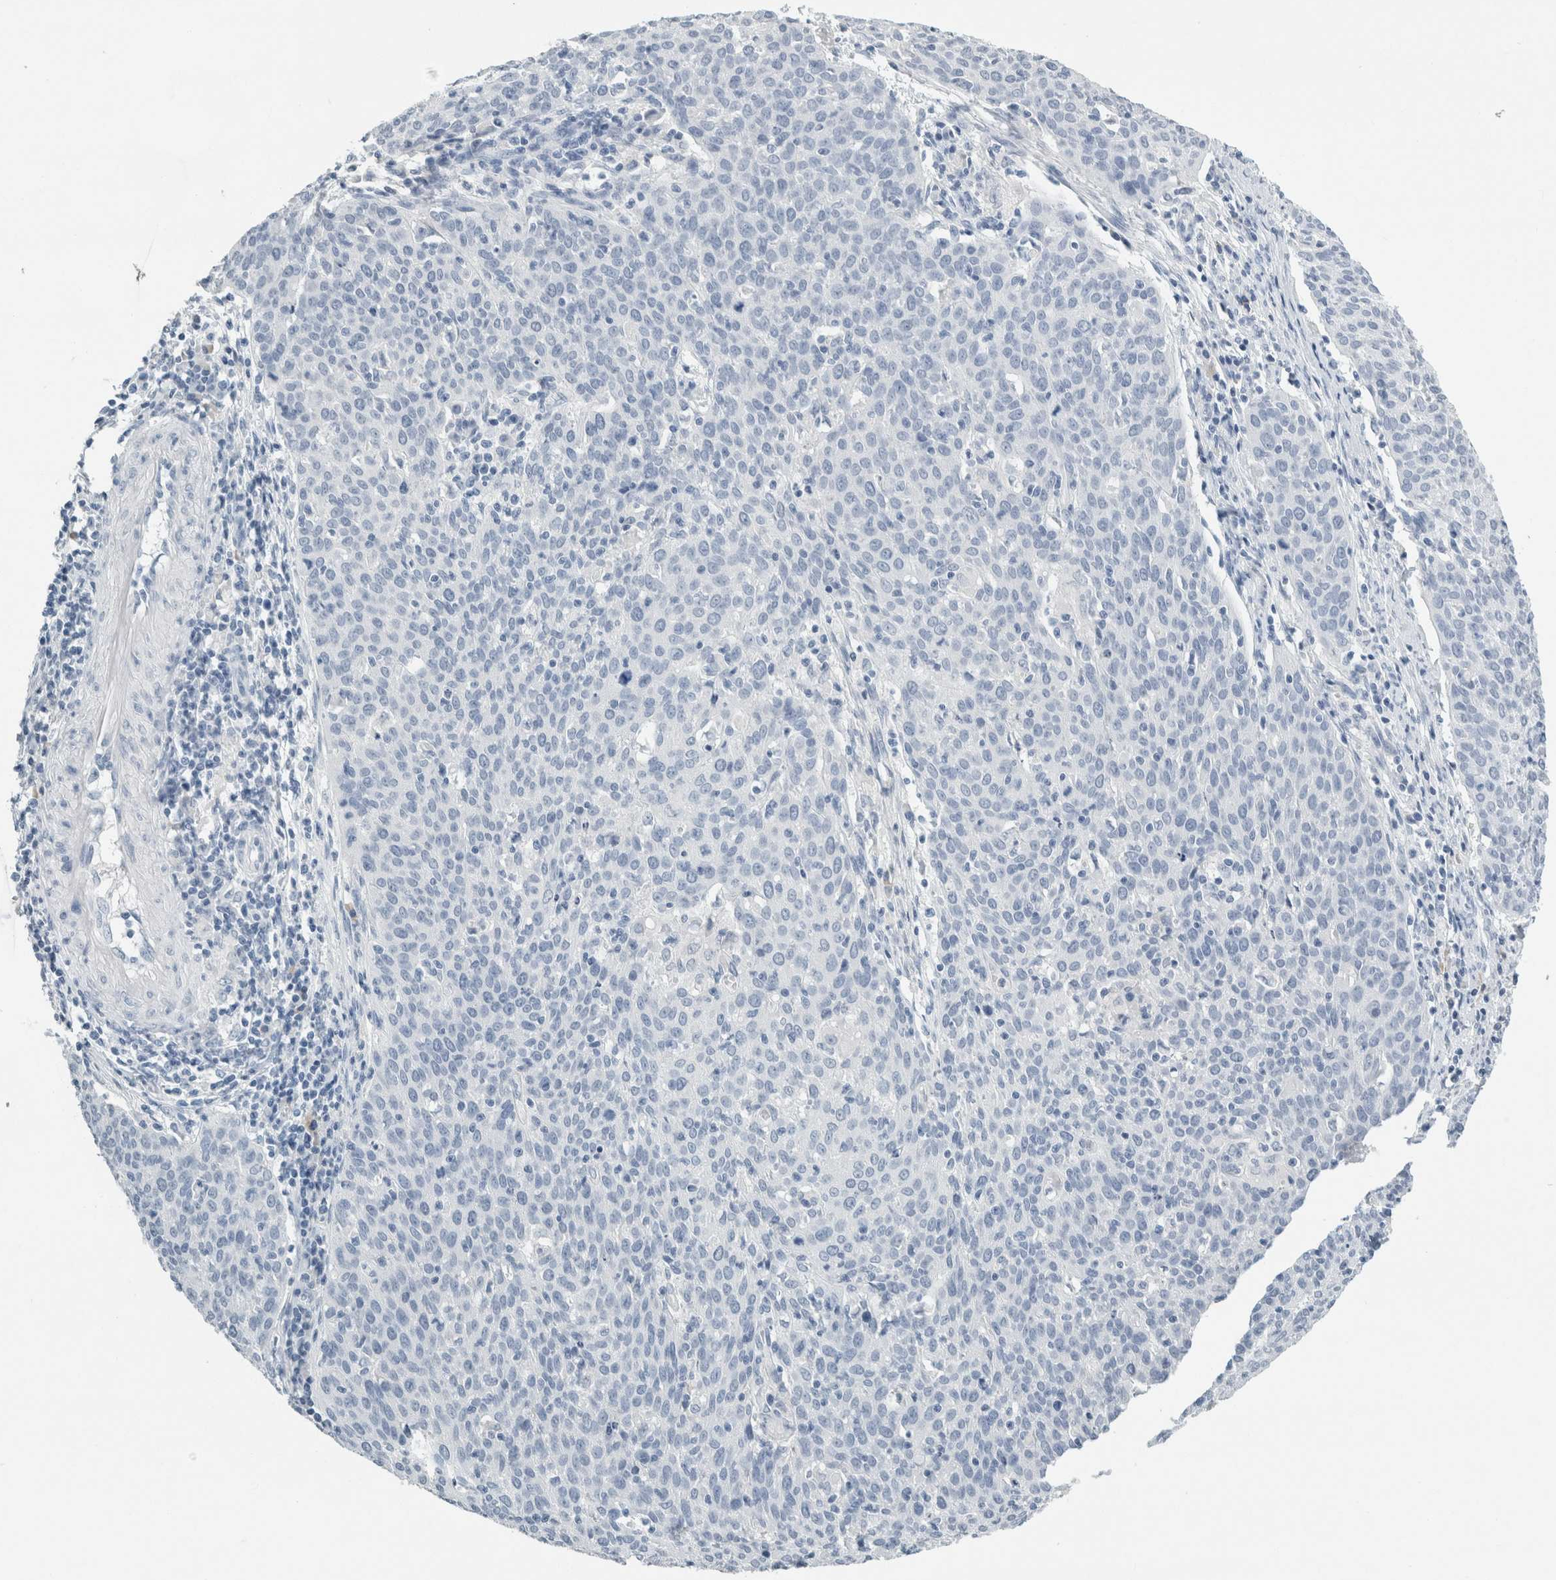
{"staining": {"intensity": "negative", "quantity": "none", "location": "none"}, "tissue": "cervical cancer", "cell_type": "Tumor cells", "image_type": "cancer", "snomed": [{"axis": "morphology", "description": "Squamous cell carcinoma, NOS"}, {"axis": "topography", "description": "Cervix"}], "caption": "A high-resolution micrograph shows immunohistochemistry staining of cervical cancer, which reveals no significant expression in tumor cells.", "gene": "TSPAN8", "patient": {"sex": "female", "age": 38}}